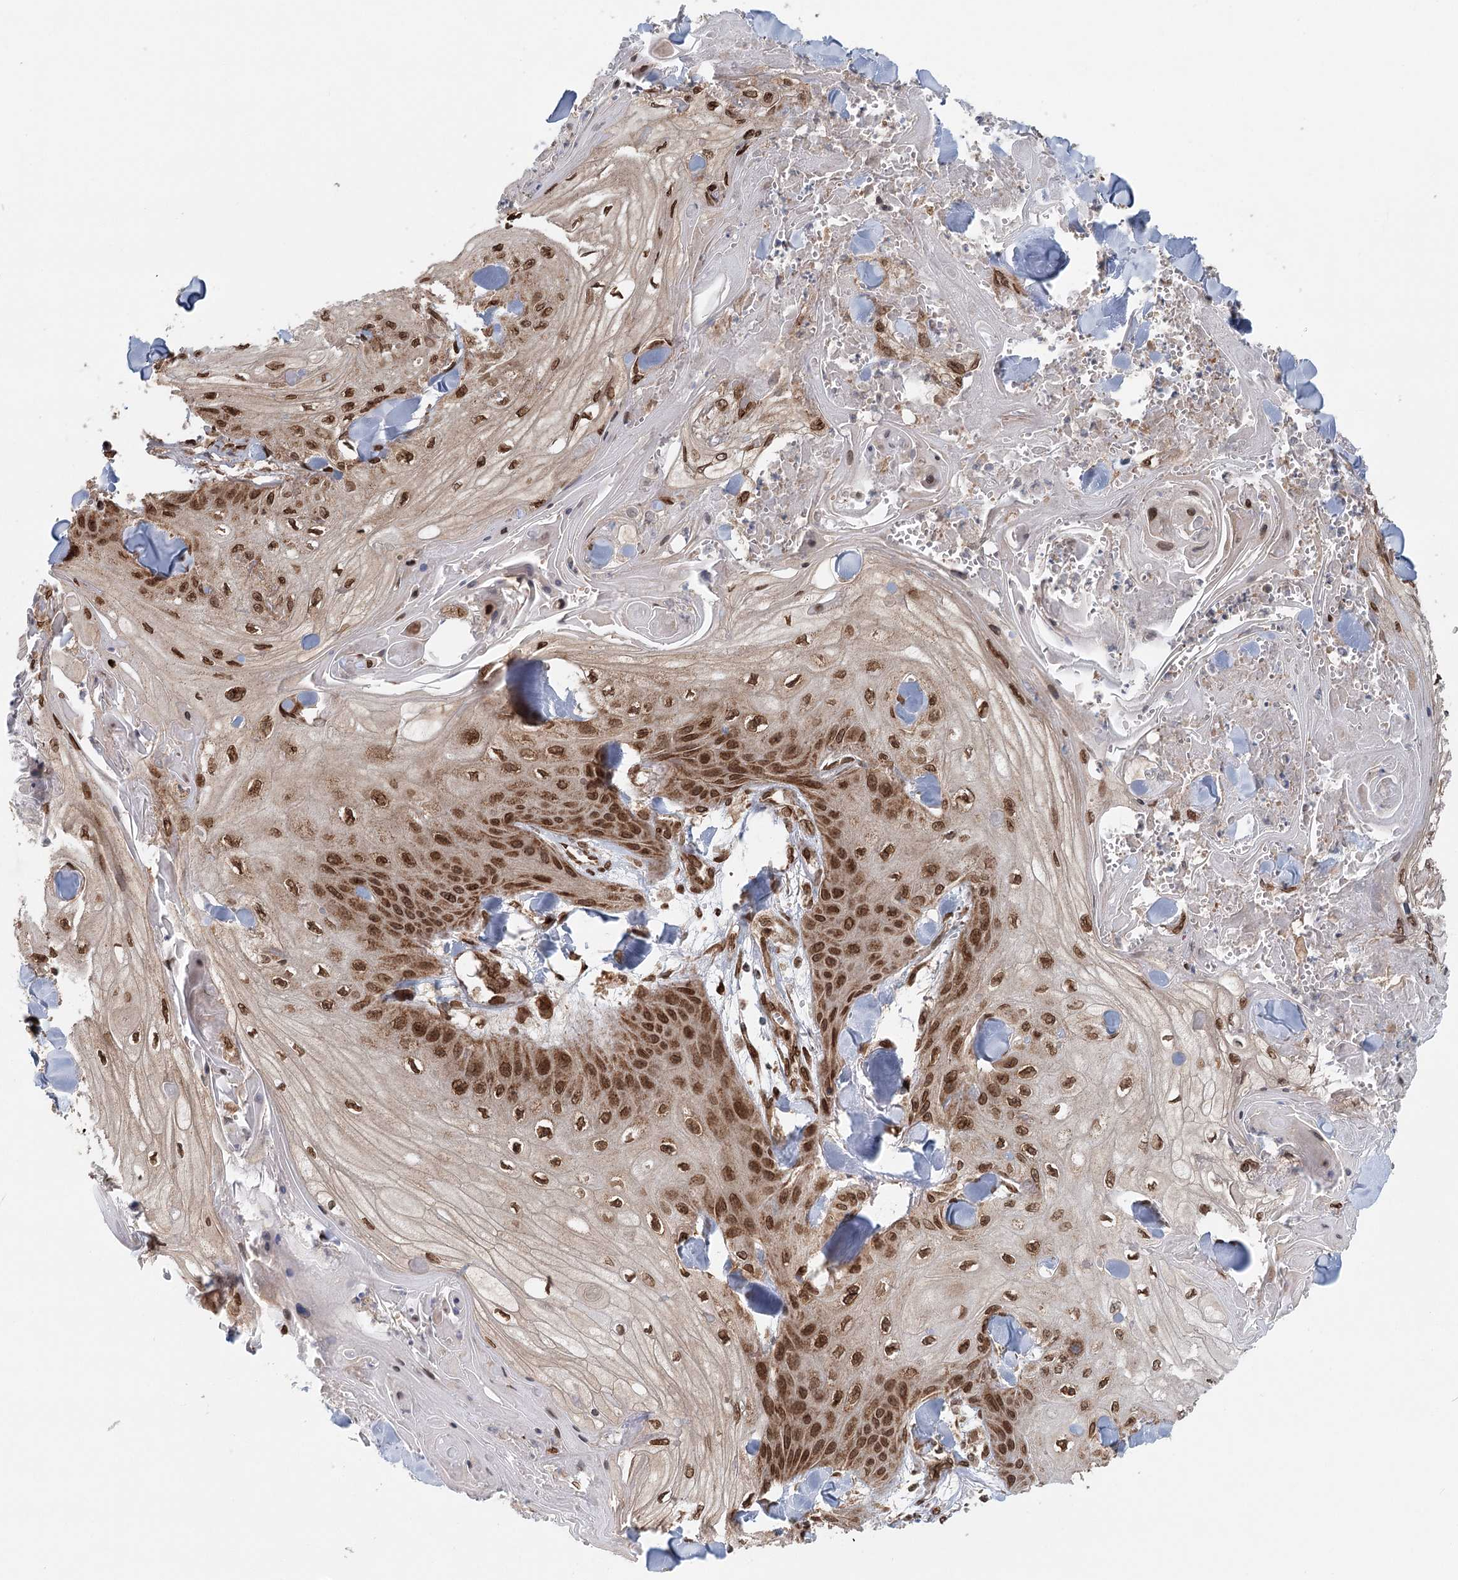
{"staining": {"intensity": "strong", "quantity": ">75%", "location": "nuclear"}, "tissue": "skin cancer", "cell_type": "Tumor cells", "image_type": "cancer", "snomed": [{"axis": "morphology", "description": "Squamous cell carcinoma, NOS"}, {"axis": "topography", "description": "Skin"}], "caption": "This micrograph shows immunohistochemistry (IHC) staining of skin squamous cell carcinoma, with high strong nuclear staining in approximately >75% of tumor cells.", "gene": "BCKDHA", "patient": {"sex": "male", "age": 74}}